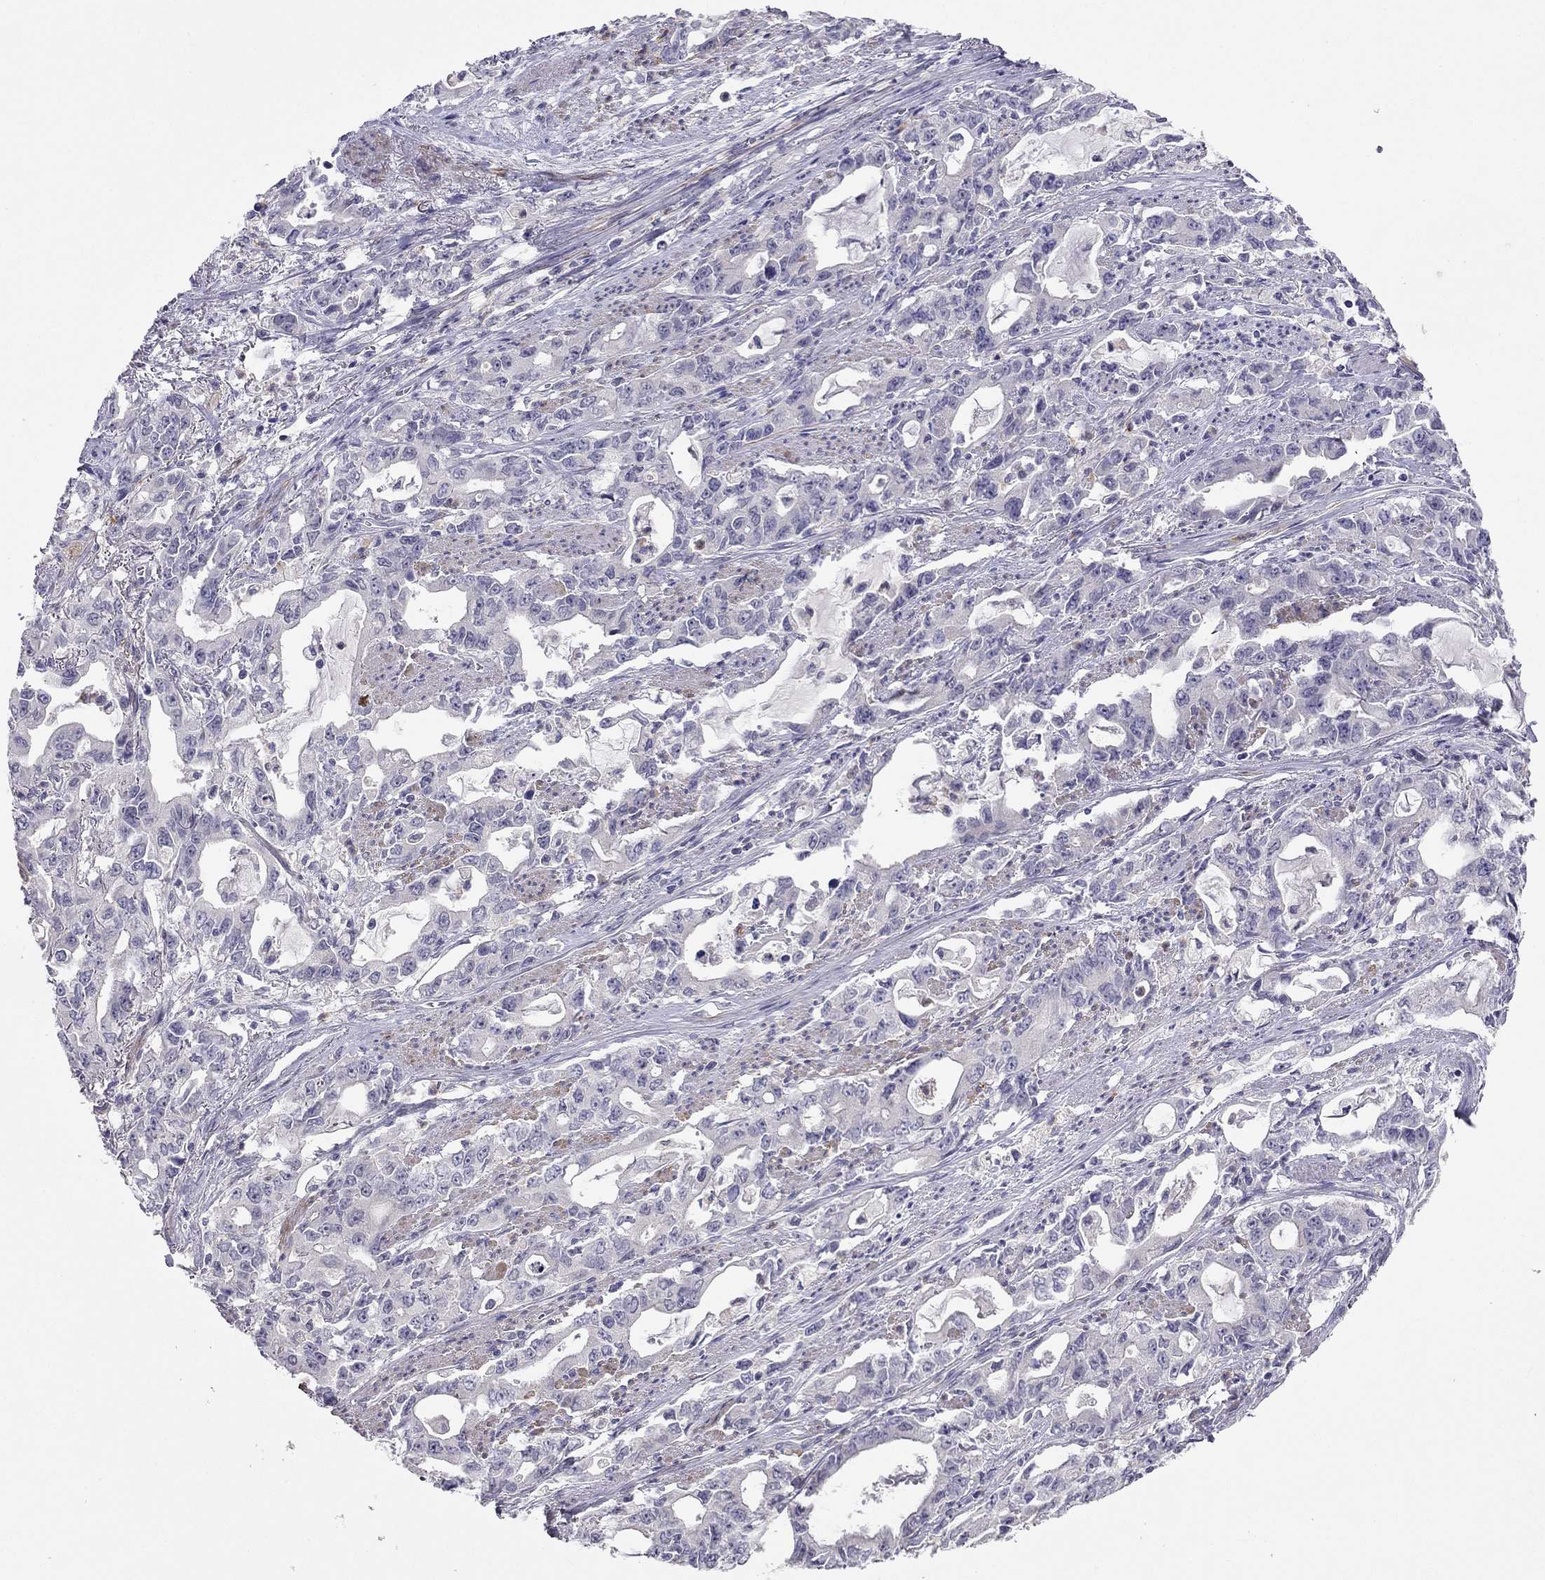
{"staining": {"intensity": "negative", "quantity": "none", "location": "none"}, "tissue": "stomach cancer", "cell_type": "Tumor cells", "image_type": "cancer", "snomed": [{"axis": "morphology", "description": "Adenocarcinoma, NOS"}, {"axis": "topography", "description": "Stomach, upper"}], "caption": "This image is of adenocarcinoma (stomach) stained with IHC to label a protein in brown with the nuclei are counter-stained blue. There is no expression in tumor cells. The staining was performed using DAB to visualize the protein expression in brown, while the nuclei were stained in blue with hematoxylin (Magnification: 20x).", "gene": "C16orf89", "patient": {"sex": "male", "age": 85}}